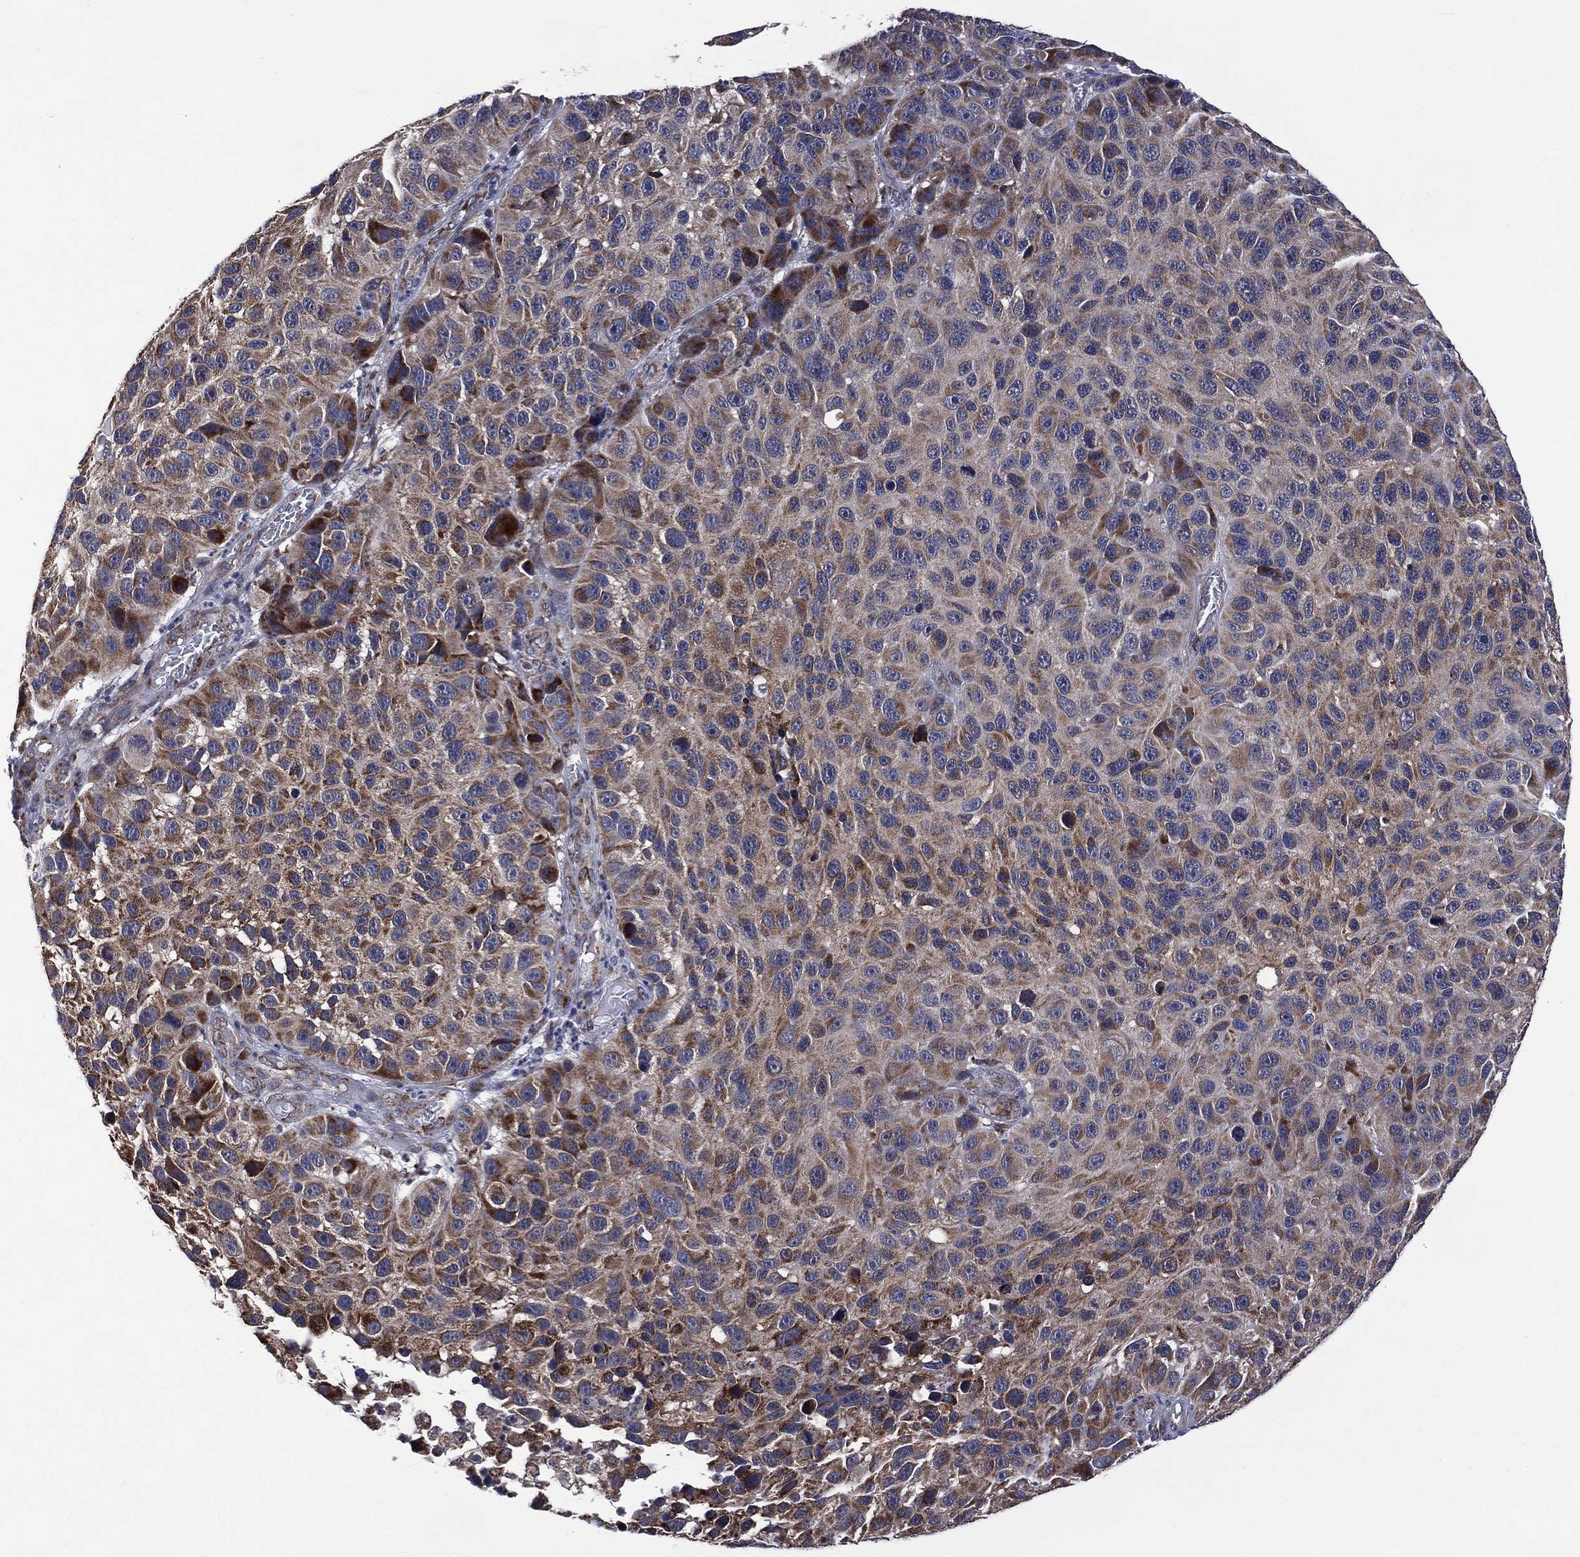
{"staining": {"intensity": "moderate", "quantity": "25%-75%", "location": "cytoplasmic/membranous"}, "tissue": "melanoma", "cell_type": "Tumor cells", "image_type": "cancer", "snomed": [{"axis": "morphology", "description": "Malignant melanoma, NOS"}, {"axis": "topography", "description": "Skin"}], "caption": "A high-resolution micrograph shows immunohistochemistry staining of melanoma, which demonstrates moderate cytoplasmic/membranous positivity in approximately 25%-75% of tumor cells.", "gene": "HTD2", "patient": {"sex": "male", "age": 53}}